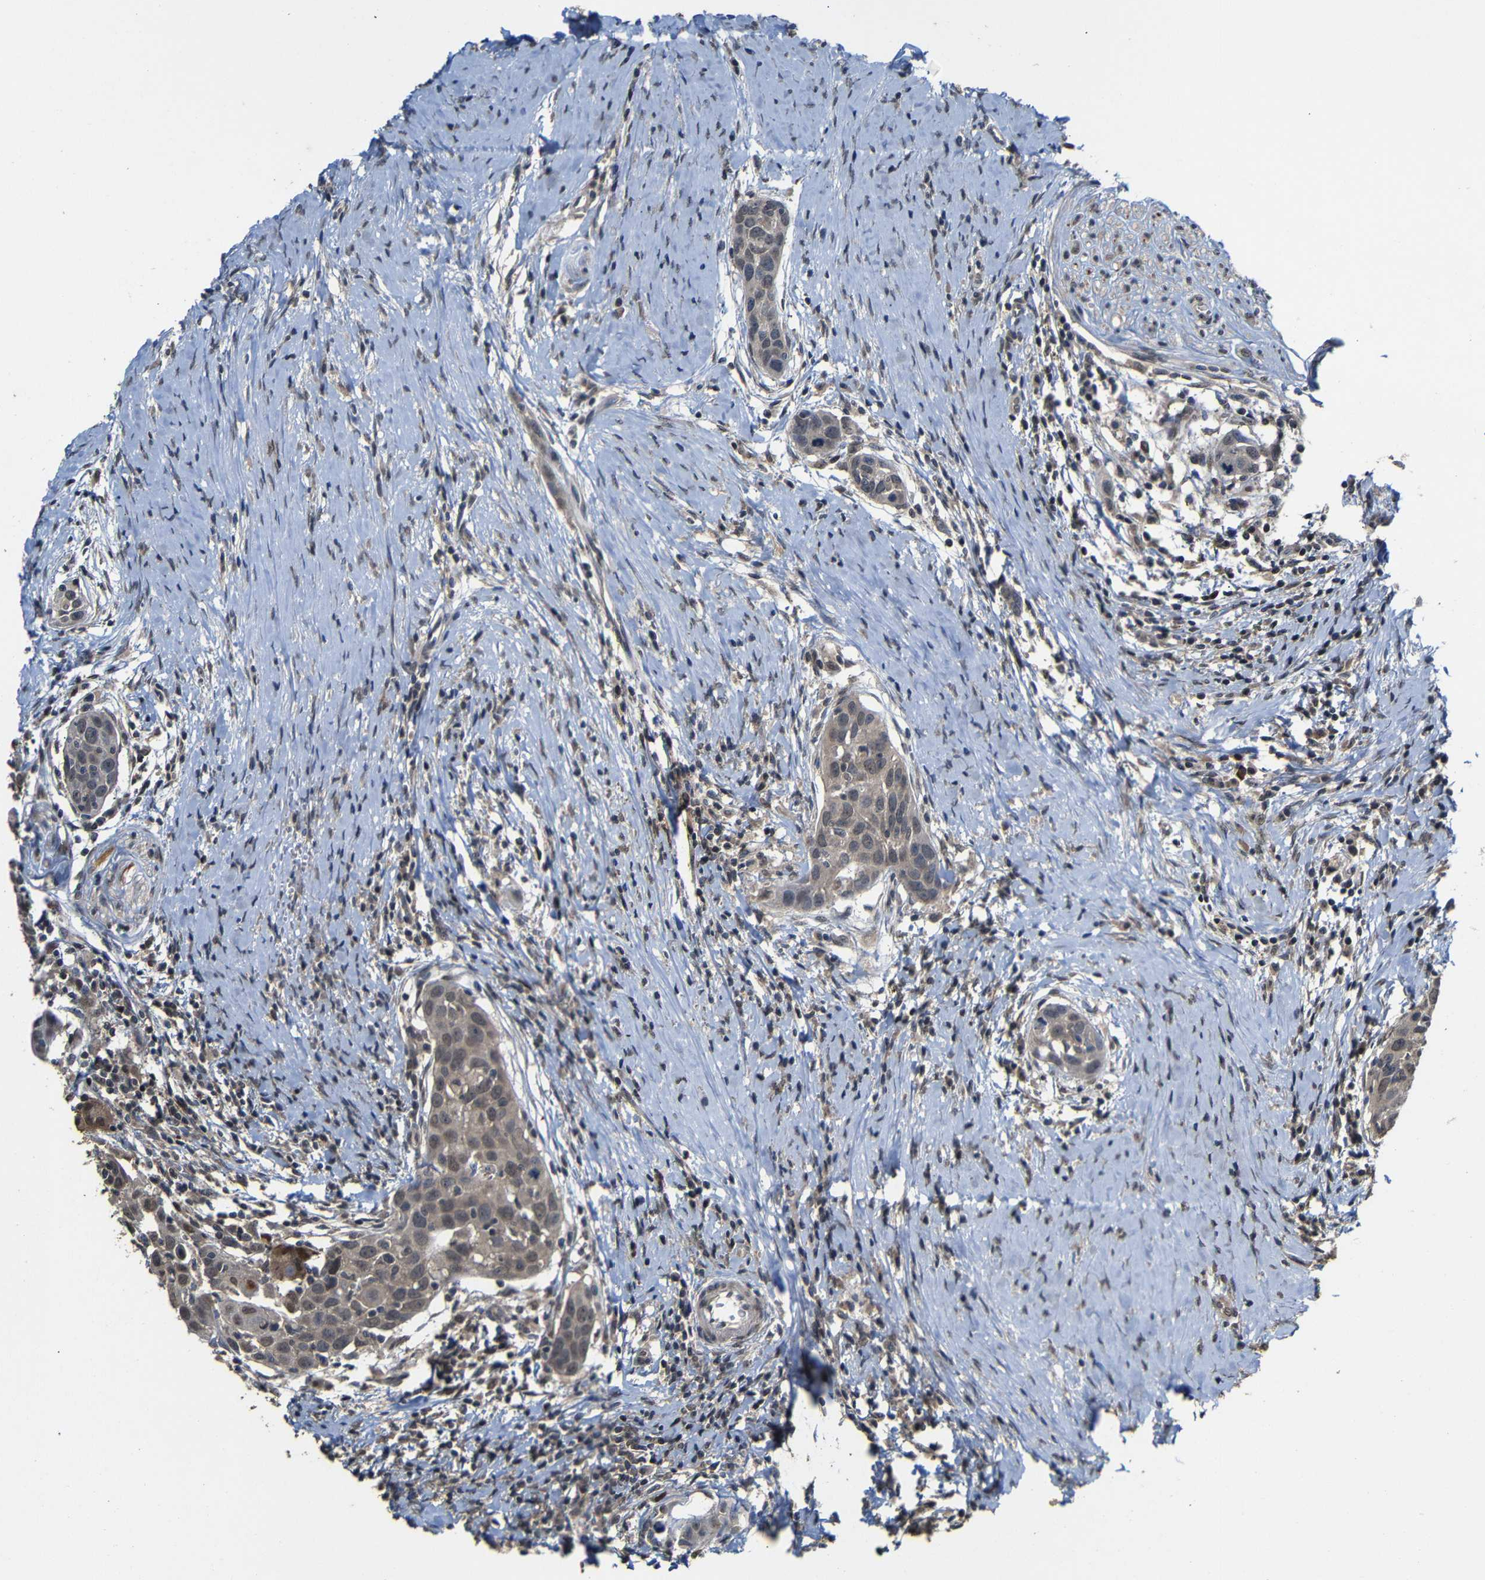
{"staining": {"intensity": "weak", "quantity": ">75%", "location": "cytoplasmic/membranous"}, "tissue": "head and neck cancer", "cell_type": "Tumor cells", "image_type": "cancer", "snomed": [{"axis": "morphology", "description": "Squamous cell carcinoma, NOS"}, {"axis": "topography", "description": "Oral tissue"}, {"axis": "topography", "description": "Head-Neck"}], "caption": "An immunohistochemistry histopathology image of neoplastic tissue is shown. Protein staining in brown labels weak cytoplasmic/membranous positivity in head and neck squamous cell carcinoma within tumor cells.", "gene": "ATG12", "patient": {"sex": "female", "age": 50}}